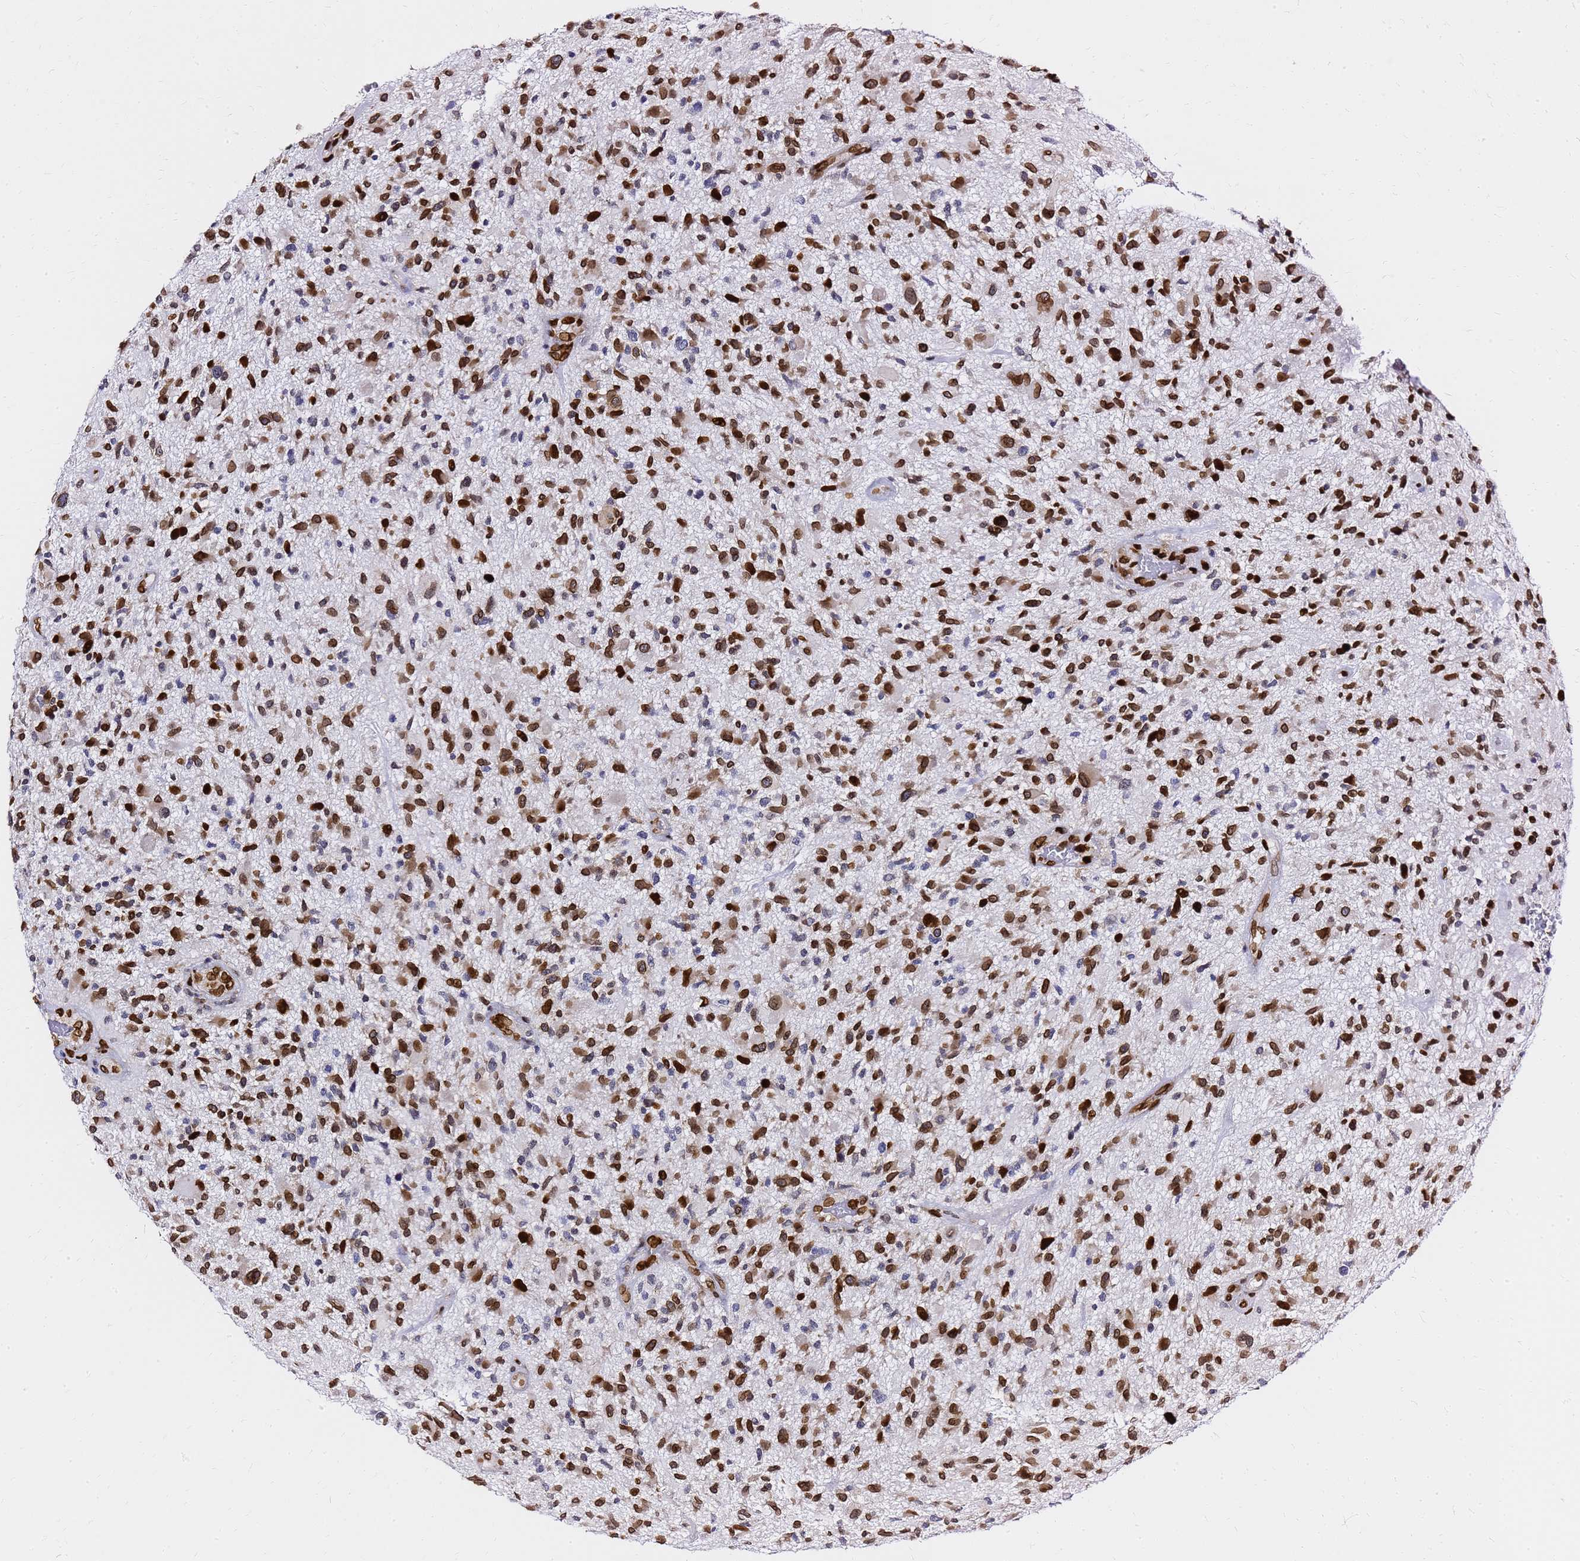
{"staining": {"intensity": "strong", "quantity": ">75%", "location": "nuclear"}, "tissue": "glioma", "cell_type": "Tumor cells", "image_type": "cancer", "snomed": [{"axis": "morphology", "description": "Glioma, malignant, High grade"}, {"axis": "topography", "description": "Brain"}], "caption": "Brown immunohistochemical staining in human malignant high-grade glioma demonstrates strong nuclear positivity in approximately >75% of tumor cells. The staining is performed using DAB brown chromogen to label protein expression. The nuclei are counter-stained blue using hematoxylin.", "gene": "C6orf141", "patient": {"sex": "male", "age": 47}}